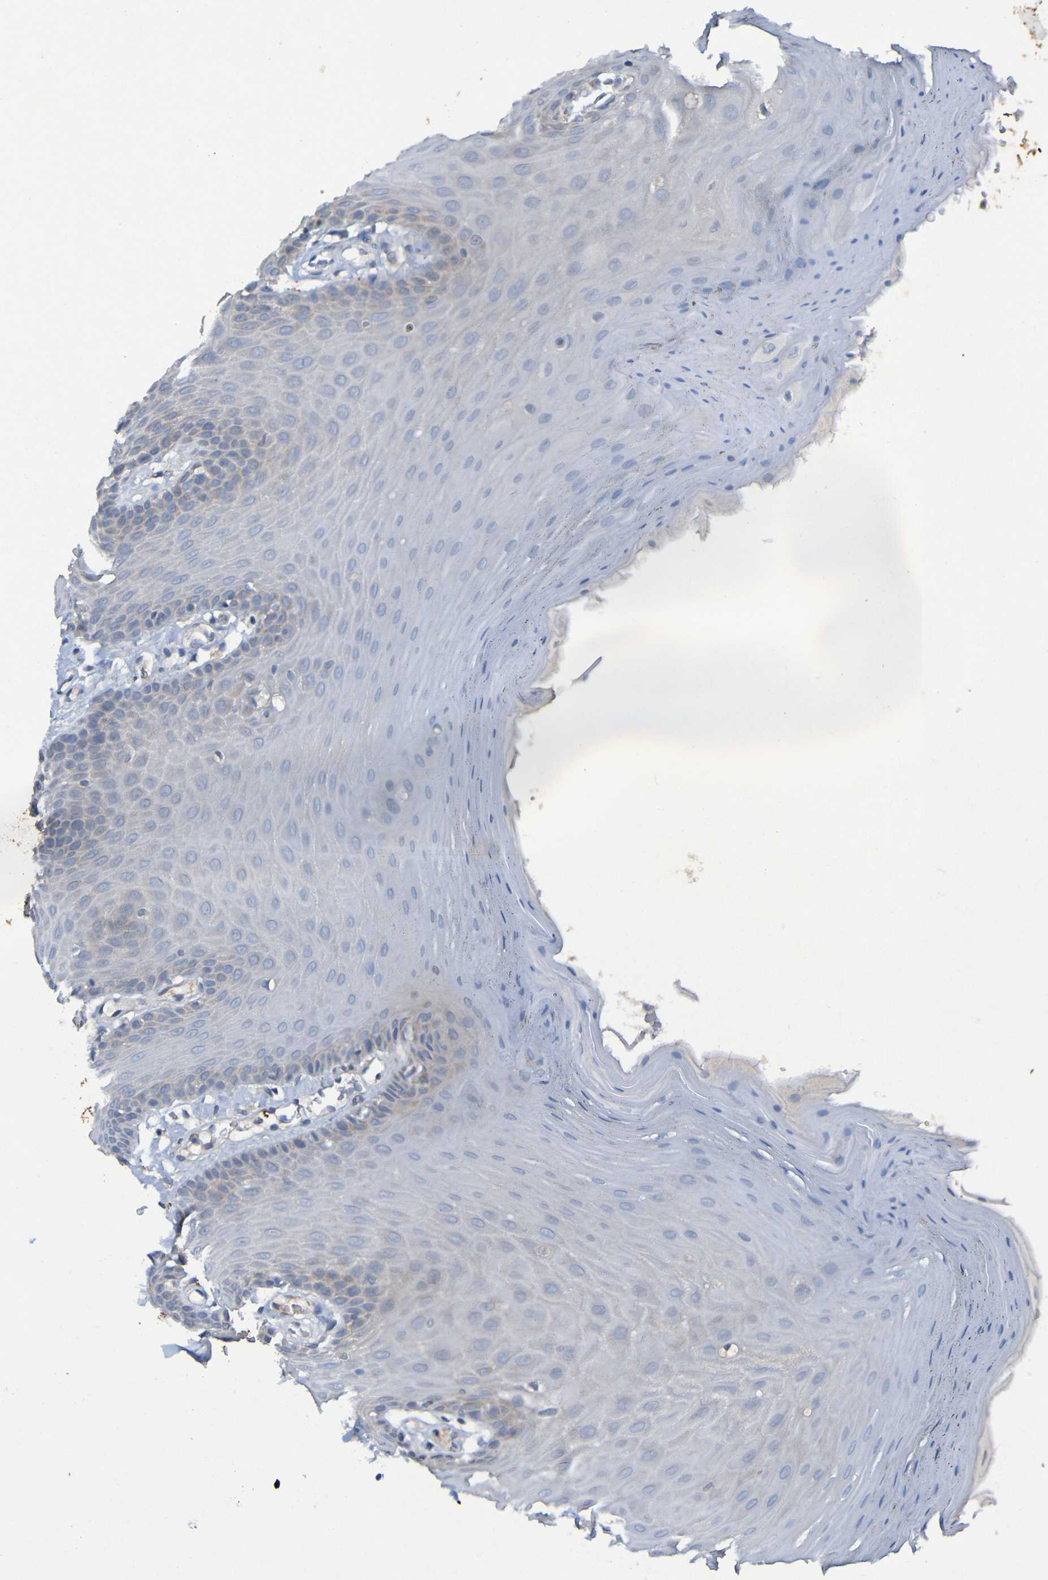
{"staining": {"intensity": "negative", "quantity": "none", "location": "none"}, "tissue": "oral mucosa", "cell_type": "Squamous epithelial cells", "image_type": "normal", "snomed": [{"axis": "morphology", "description": "Normal tissue, NOS"}, {"axis": "morphology", "description": "Squamous cell carcinoma, NOS"}, {"axis": "topography", "description": "Skeletal muscle"}, {"axis": "topography", "description": "Adipose tissue"}, {"axis": "topography", "description": "Vascular tissue"}, {"axis": "topography", "description": "Oral tissue"}, {"axis": "topography", "description": "Peripheral nerve tissue"}, {"axis": "topography", "description": "Head-Neck"}], "caption": "This is a photomicrograph of immunohistochemistry (IHC) staining of unremarkable oral mucosa, which shows no staining in squamous epithelial cells.", "gene": "LRRC70", "patient": {"sex": "male", "age": 71}}